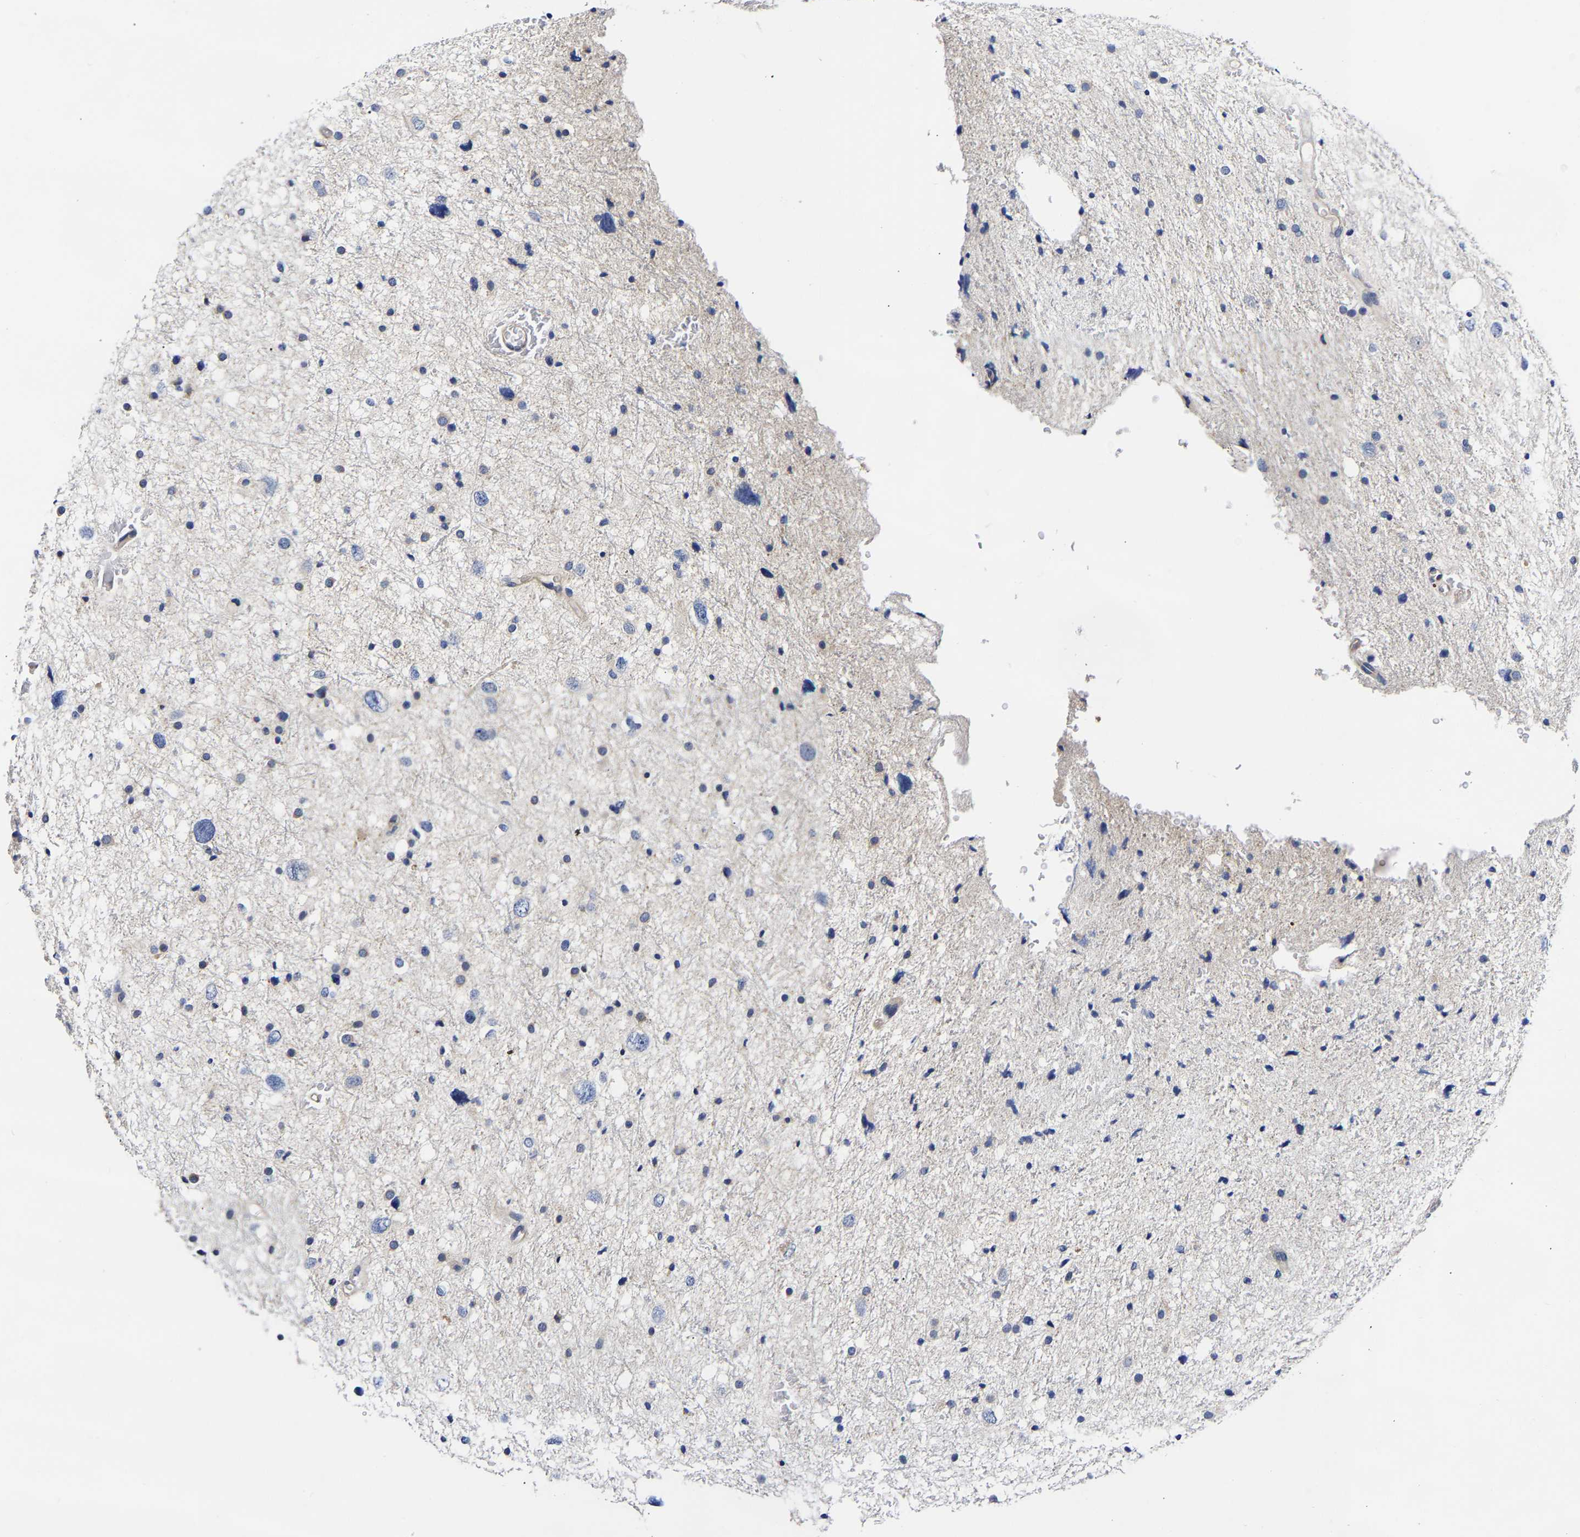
{"staining": {"intensity": "negative", "quantity": "none", "location": "none"}, "tissue": "glioma", "cell_type": "Tumor cells", "image_type": "cancer", "snomed": [{"axis": "morphology", "description": "Glioma, malignant, Low grade"}, {"axis": "topography", "description": "Brain"}], "caption": "Tumor cells are negative for protein expression in human glioma.", "gene": "CCDC6", "patient": {"sex": "female", "age": 37}}